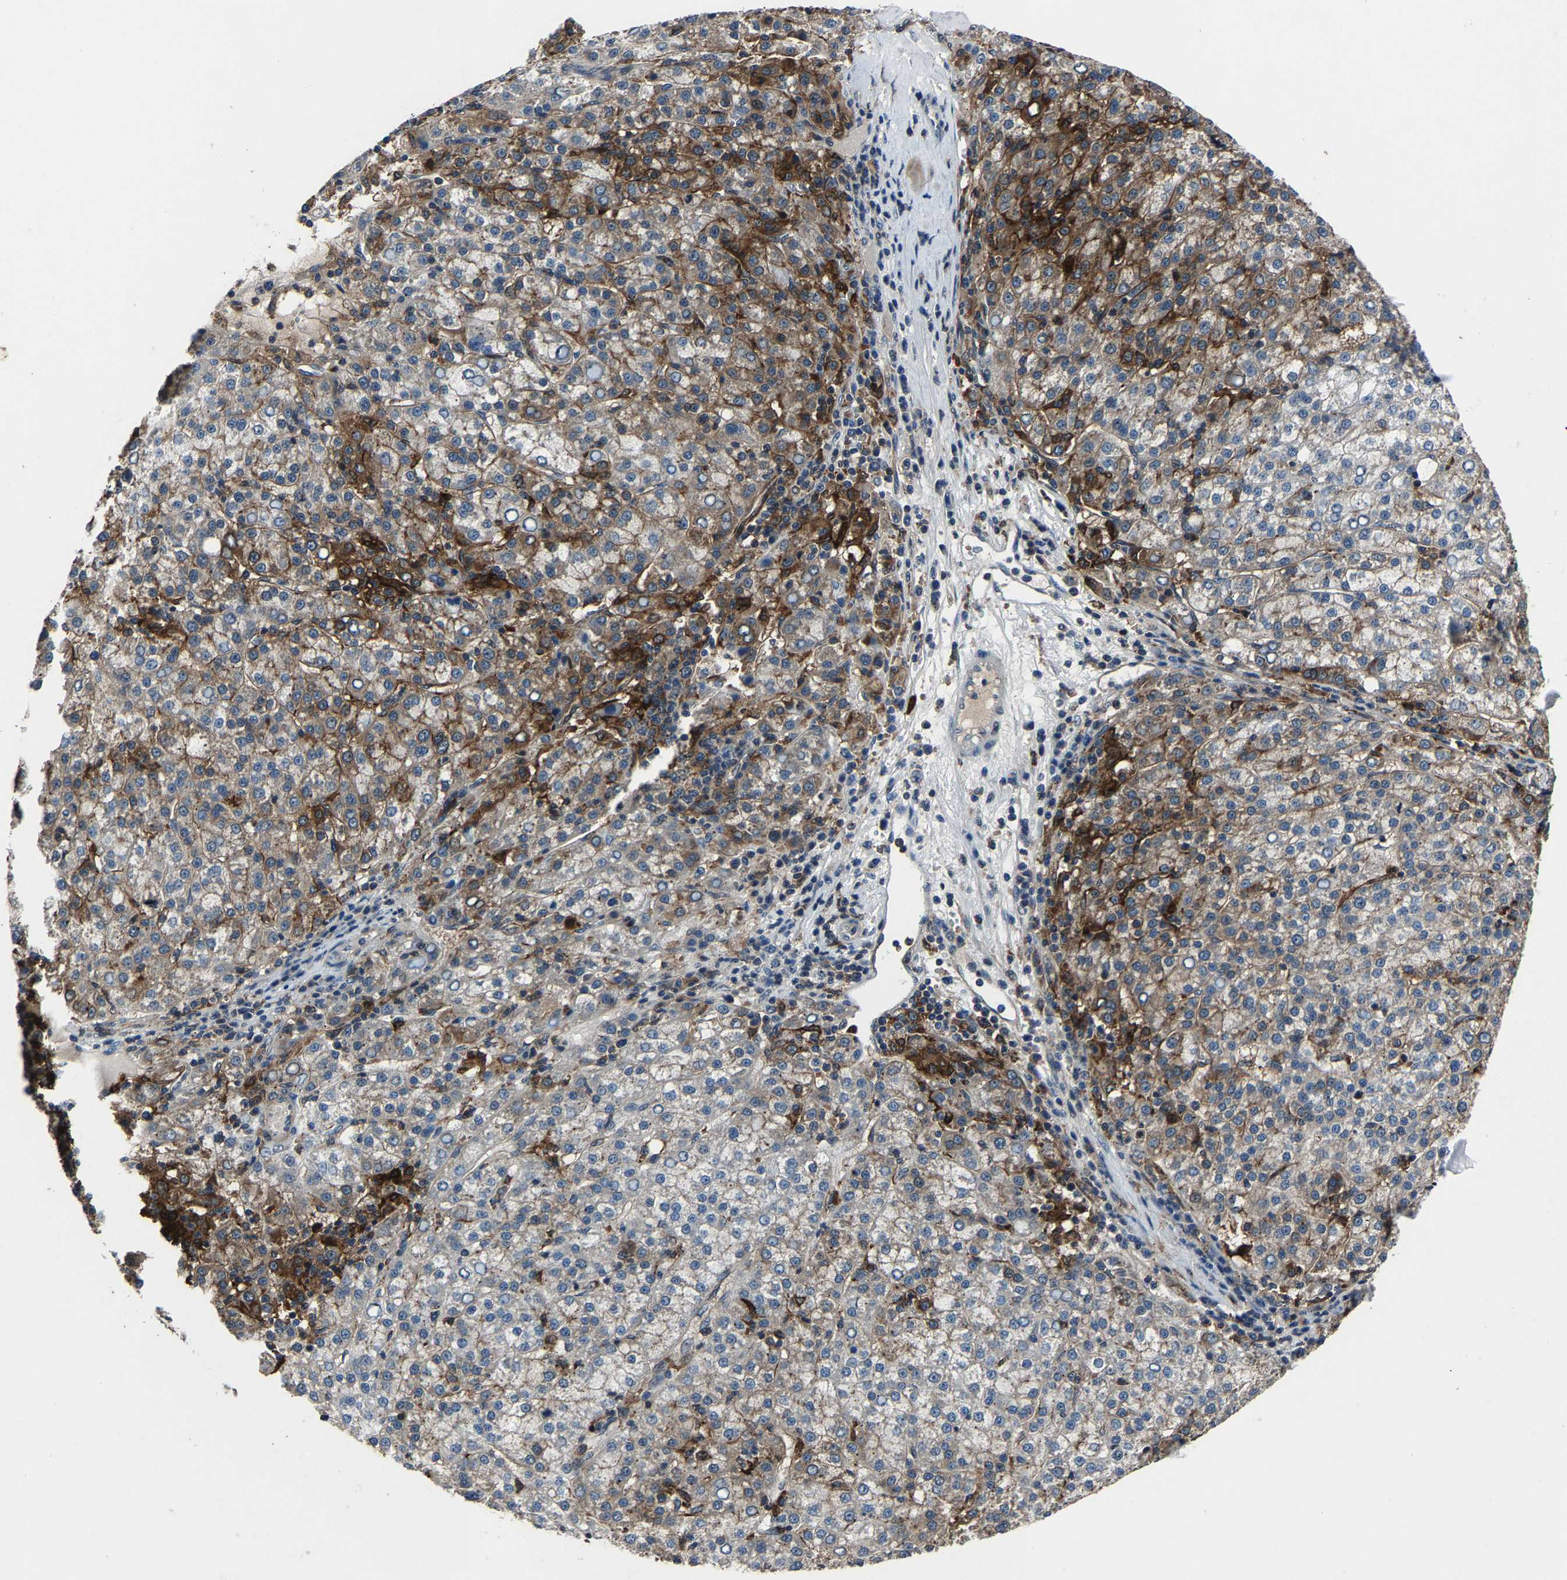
{"staining": {"intensity": "moderate", "quantity": ">75%", "location": "cytoplasmic/membranous"}, "tissue": "liver cancer", "cell_type": "Tumor cells", "image_type": "cancer", "snomed": [{"axis": "morphology", "description": "Carcinoma, Hepatocellular, NOS"}, {"axis": "topography", "description": "Liver"}], "caption": "Moderate cytoplasmic/membranous positivity for a protein is identified in approximately >75% of tumor cells of liver cancer (hepatocellular carcinoma) using IHC.", "gene": "PCNX2", "patient": {"sex": "female", "age": 58}}